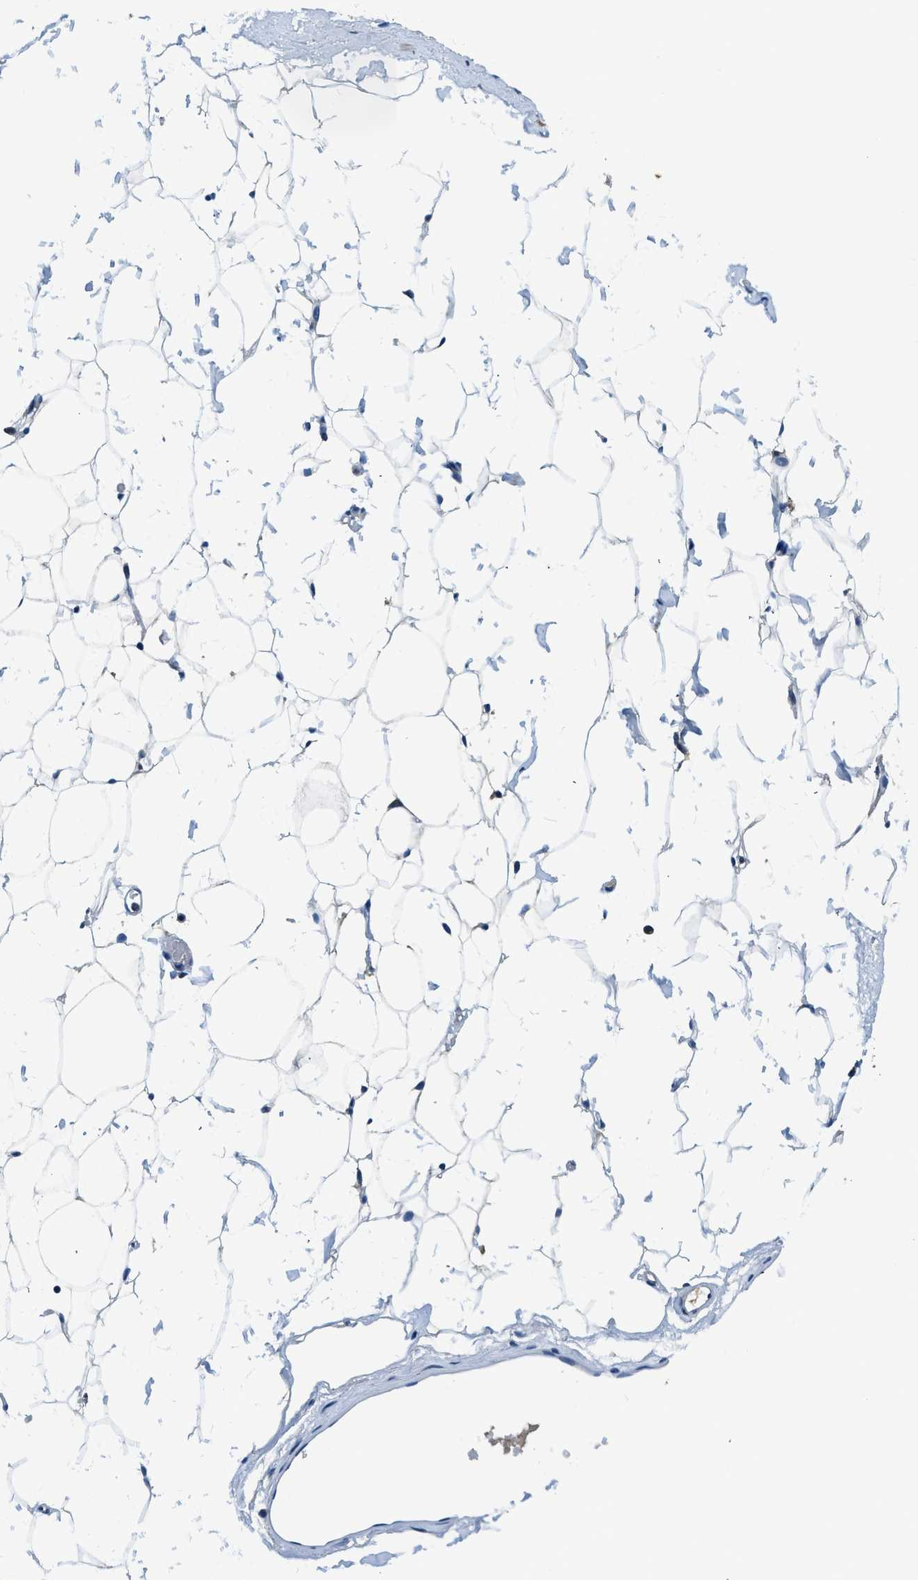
{"staining": {"intensity": "weak", "quantity": ">75%", "location": "cytoplasmic/membranous"}, "tissue": "adipose tissue", "cell_type": "Adipocytes", "image_type": "normal", "snomed": [{"axis": "morphology", "description": "Normal tissue, NOS"}, {"axis": "topography", "description": "Breast"}, {"axis": "topography", "description": "Soft tissue"}], "caption": "A brown stain shows weak cytoplasmic/membranous staining of a protein in adipocytes of unremarkable adipose tissue. (IHC, brightfield microscopy, high magnification).", "gene": "ARFGAP2", "patient": {"sex": "female", "age": 75}}